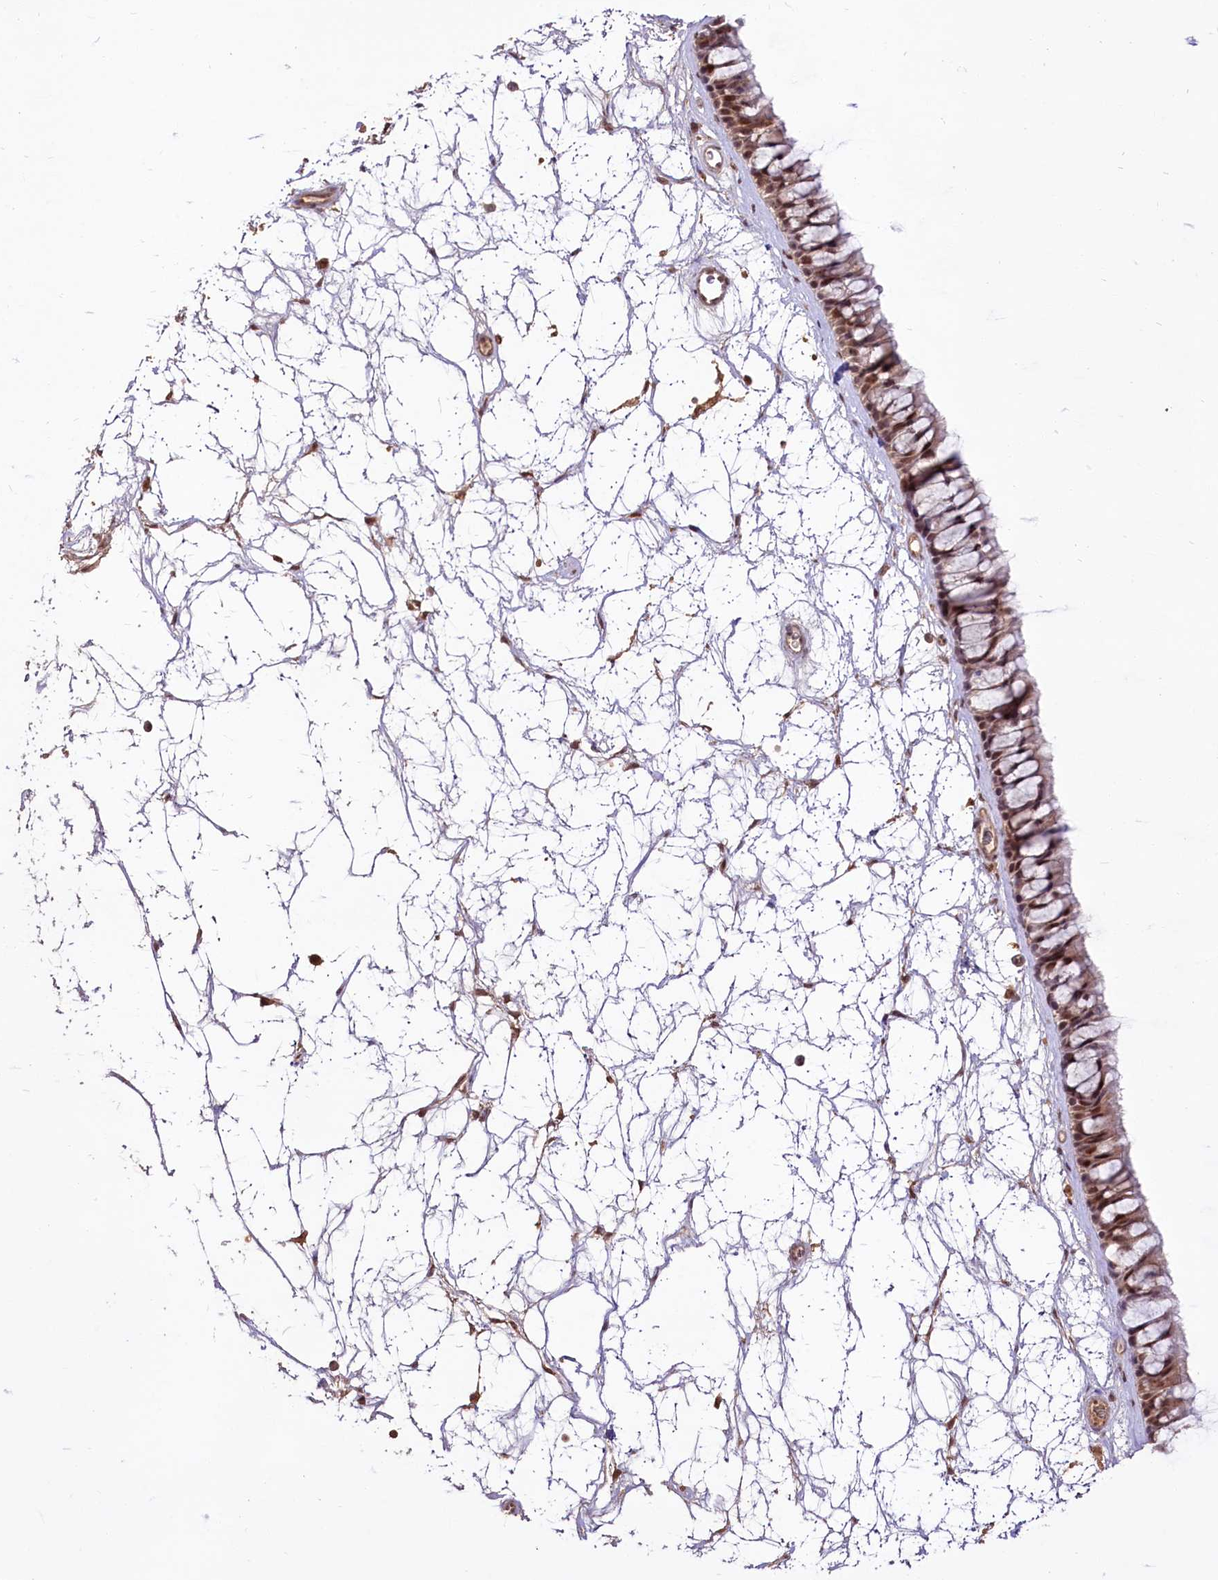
{"staining": {"intensity": "moderate", "quantity": ">75%", "location": "cytoplasmic/membranous,nuclear"}, "tissue": "nasopharynx", "cell_type": "Respiratory epithelial cells", "image_type": "normal", "snomed": [{"axis": "morphology", "description": "Normal tissue, NOS"}, {"axis": "topography", "description": "Nasopharynx"}], "caption": "Protein expression by immunohistochemistry reveals moderate cytoplasmic/membranous,nuclear positivity in approximately >75% of respiratory epithelial cells in unremarkable nasopharynx.", "gene": "RRP8", "patient": {"sex": "male", "age": 64}}